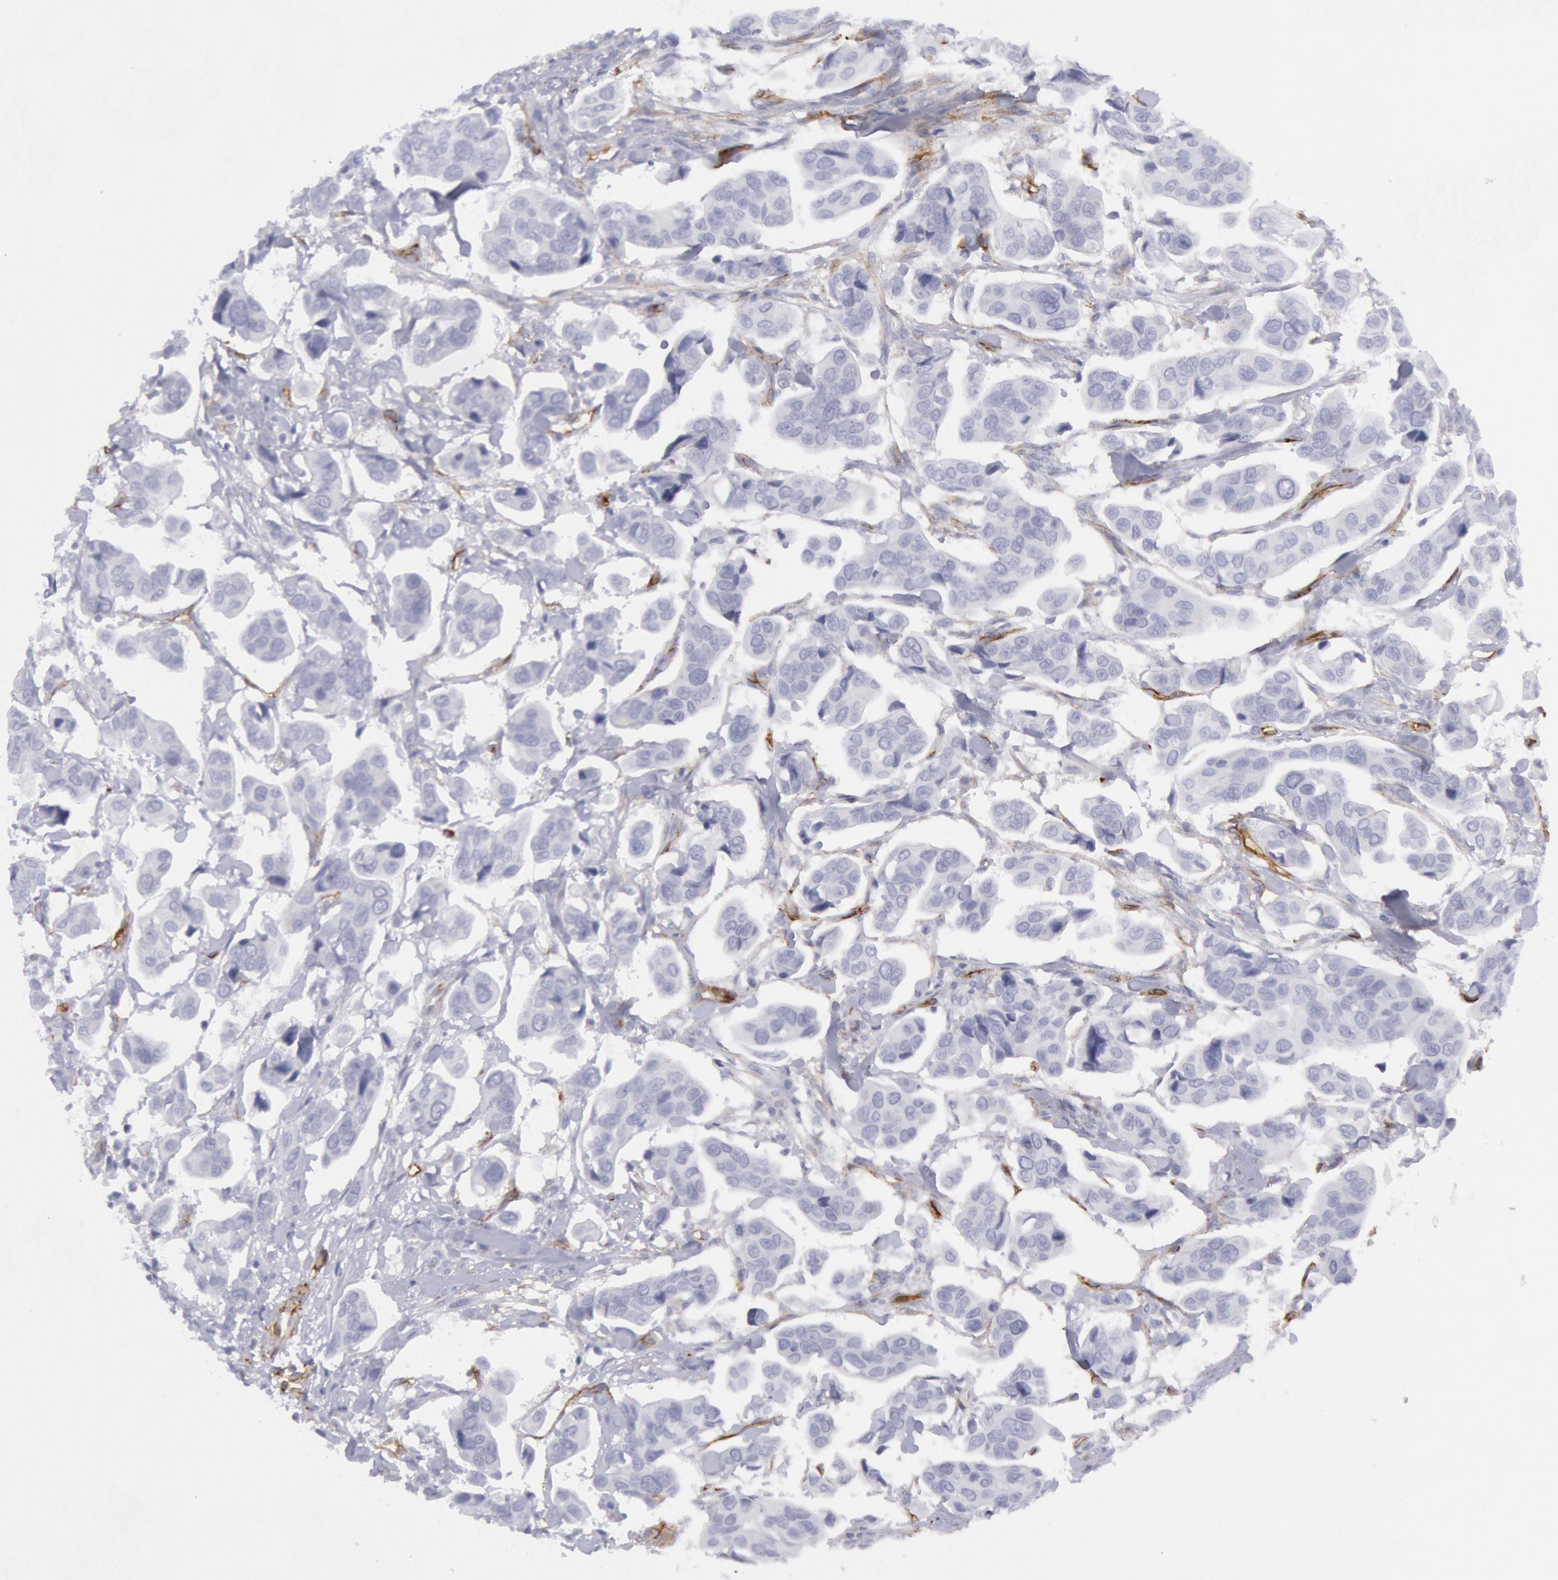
{"staining": {"intensity": "negative", "quantity": "none", "location": "none"}, "tissue": "urothelial cancer", "cell_type": "Tumor cells", "image_type": "cancer", "snomed": [{"axis": "morphology", "description": "Adenocarcinoma, NOS"}, {"axis": "topography", "description": "Urinary bladder"}], "caption": "The immunohistochemistry micrograph has no significant positivity in tumor cells of urothelial cancer tissue.", "gene": "CDH13", "patient": {"sex": "male", "age": 61}}